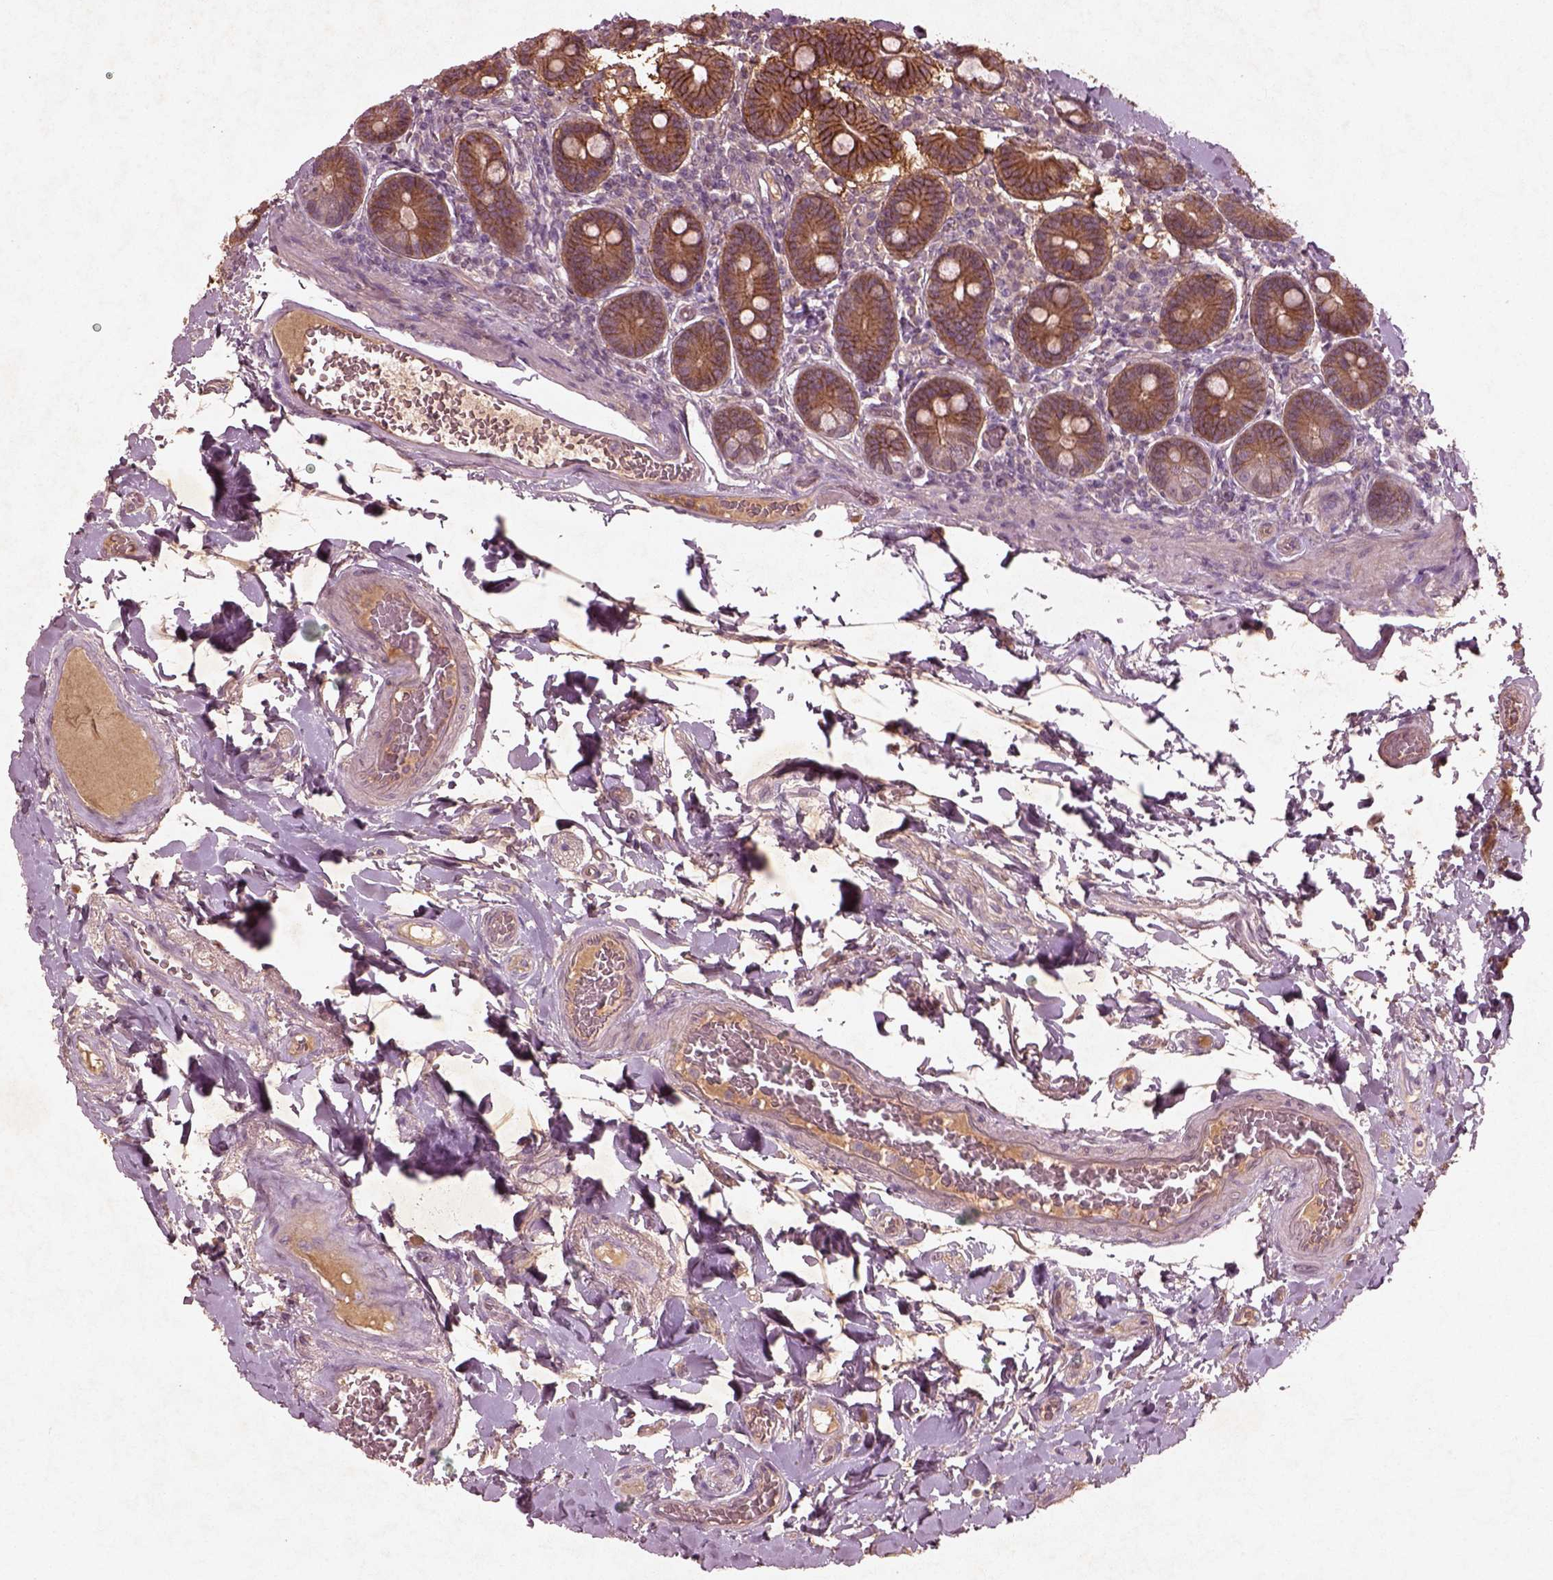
{"staining": {"intensity": "strong", "quantity": ">75%", "location": "cytoplasmic/membranous"}, "tissue": "duodenum", "cell_type": "Glandular cells", "image_type": "normal", "snomed": [{"axis": "morphology", "description": "Normal tissue, NOS"}, {"axis": "topography", "description": "Duodenum"}], "caption": "Duodenum was stained to show a protein in brown. There is high levels of strong cytoplasmic/membranous staining in about >75% of glandular cells. The staining is performed using DAB (3,3'-diaminobenzidine) brown chromogen to label protein expression. The nuclei are counter-stained blue using hematoxylin.", "gene": "FAM234A", "patient": {"sex": "female", "age": 62}}